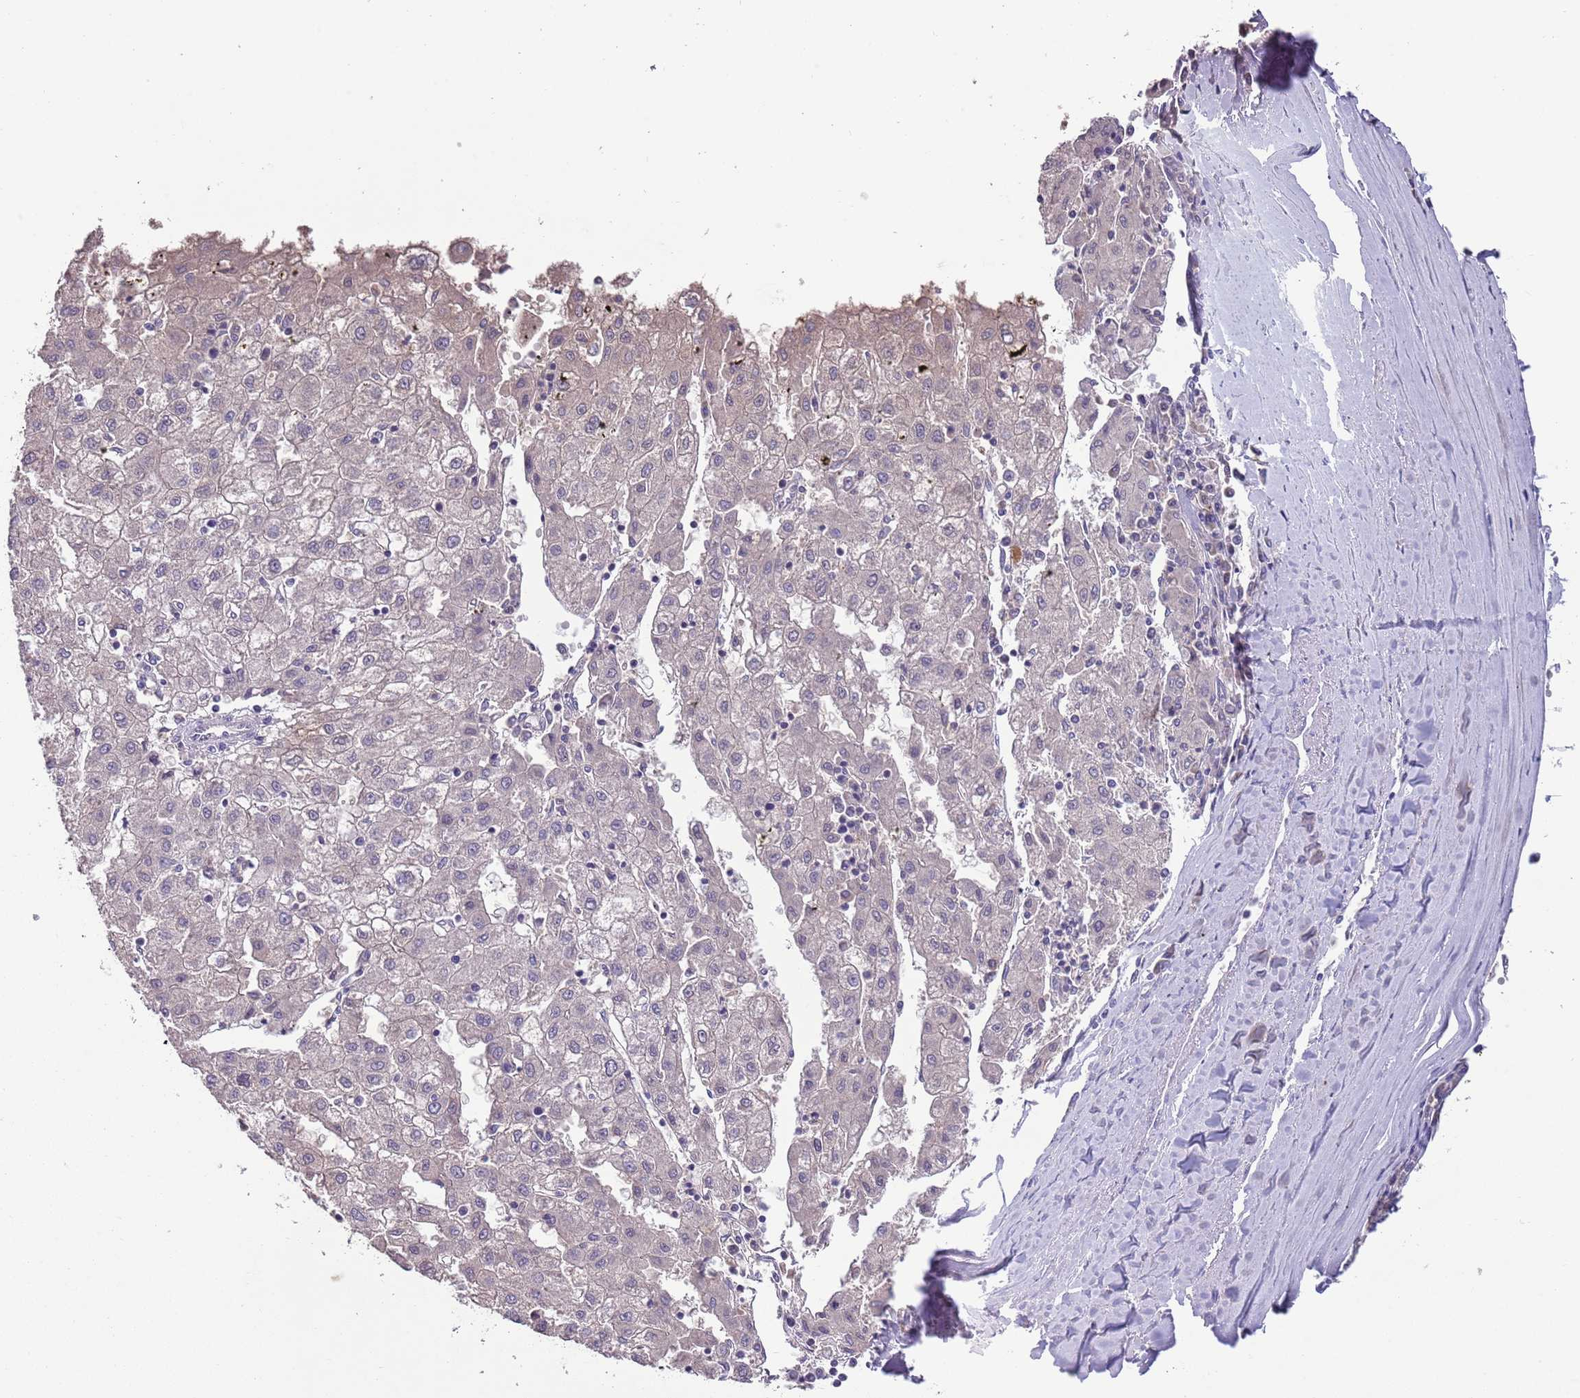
{"staining": {"intensity": "negative", "quantity": "none", "location": "none"}, "tissue": "liver cancer", "cell_type": "Tumor cells", "image_type": "cancer", "snomed": [{"axis": "morphology", "description": "Carcinoma, Hepatocellular, NOS"}, {"axis": "topography", "description": "Liver"}], "caption": "This is a photomicrograph of immunohistochemistry staining of hepatocellular carcinoma (liver), which shows no expression in tumor cells. Nuclei are stained in blue.", "gene": "HES3", "patient": {"sex": "male", "age": 72}}